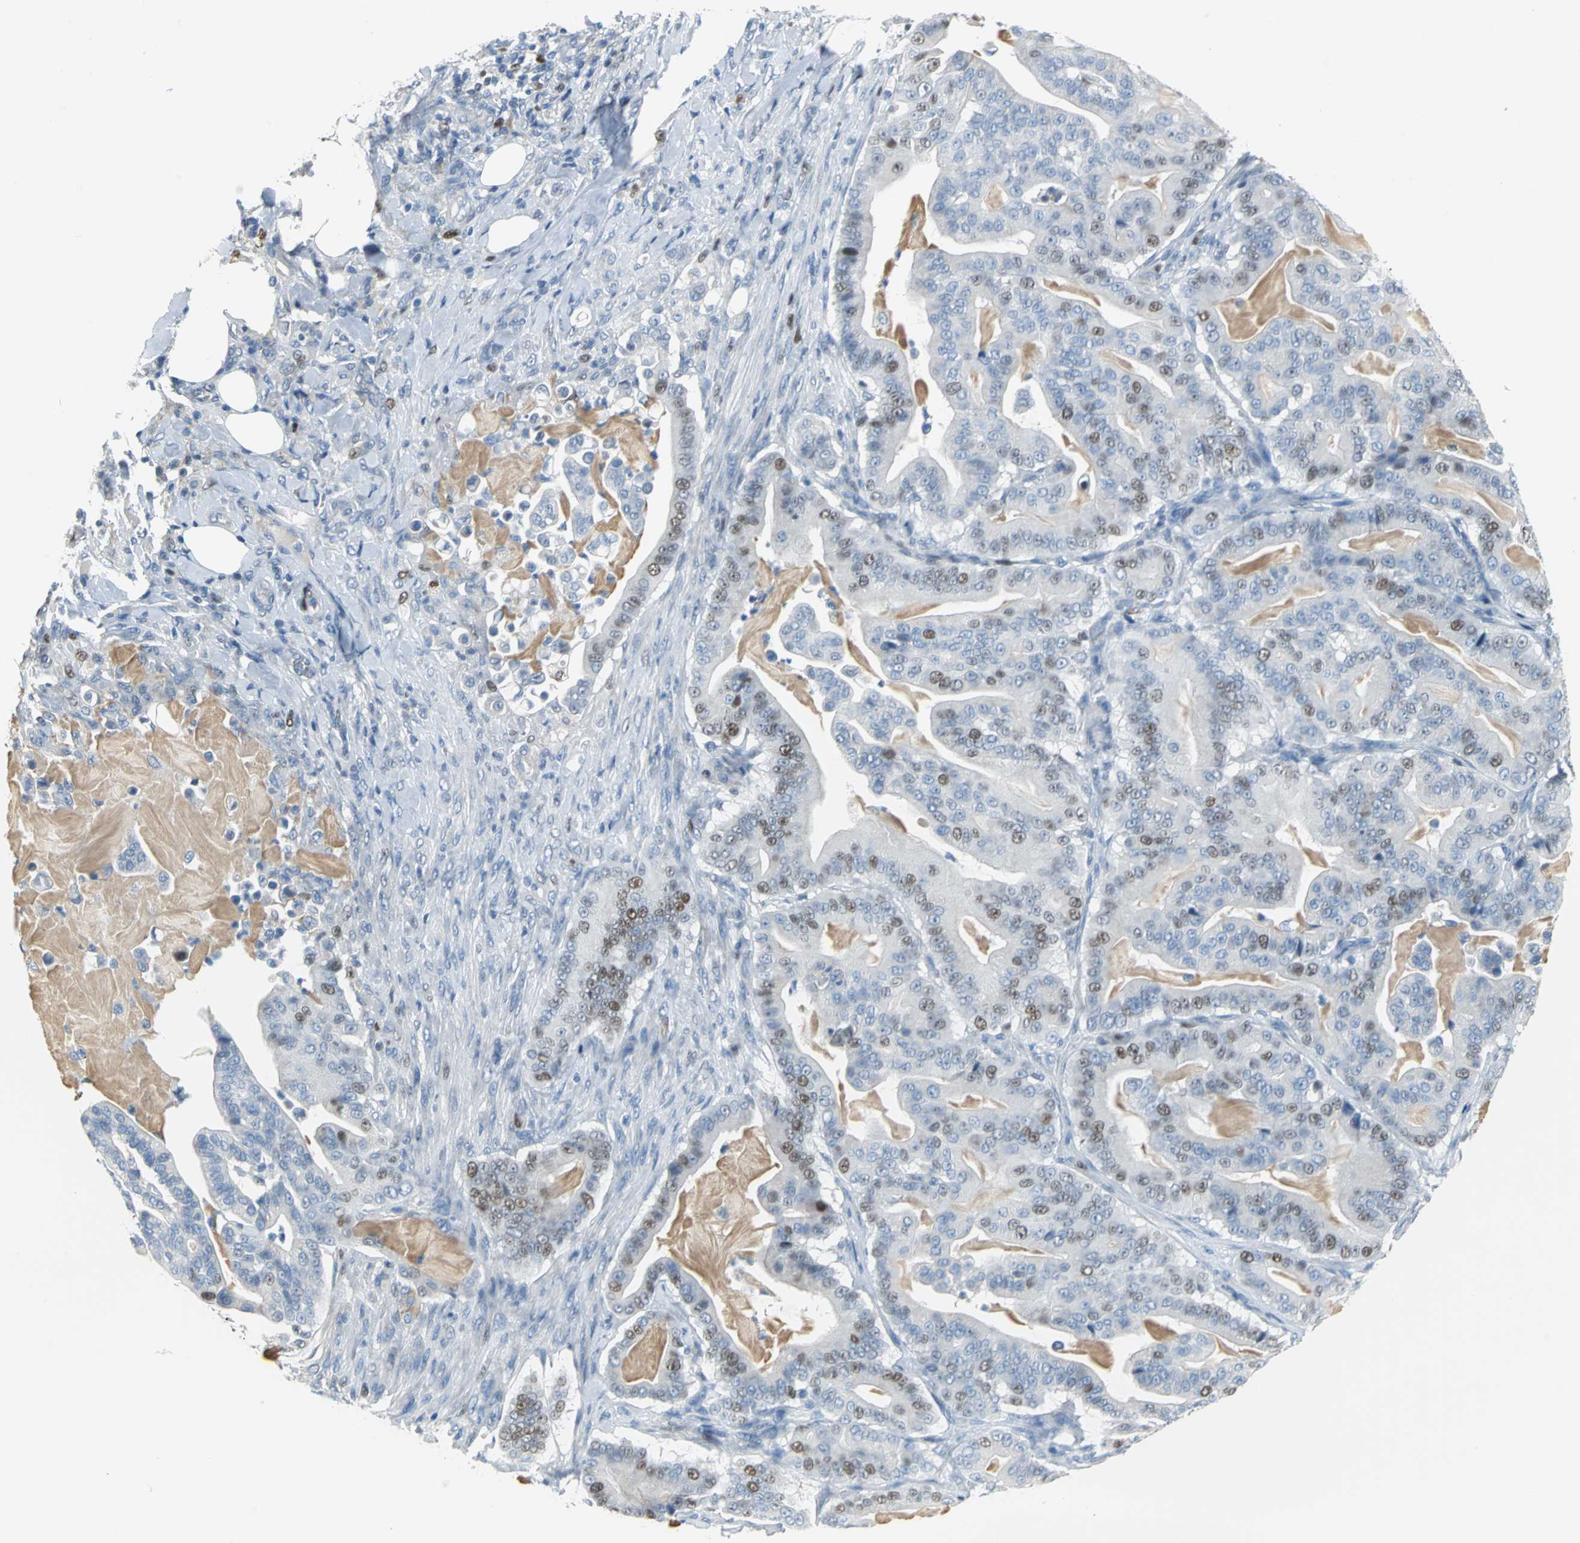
{"staining": {"intensity": "moderate", "quantity": "<25%", "location": "nuclear"}, "tissue": "pancreatic cancer", "cell_type": "Tumor cells", "image_type": "cancer", "snomed": [{"axis": "morphology", "description": "Adenocarcinoma, NOS"}, {"axis": "topography", "description": "Pancreas"}], "caption": "A photomicrograph of pancreatic cancer (adenocarcinoma) stained for a protein reveals moderate nuclear brown staining in tumor cells.", "gene": "MCM3", "patient": {"sex": "male", "age": 63}}